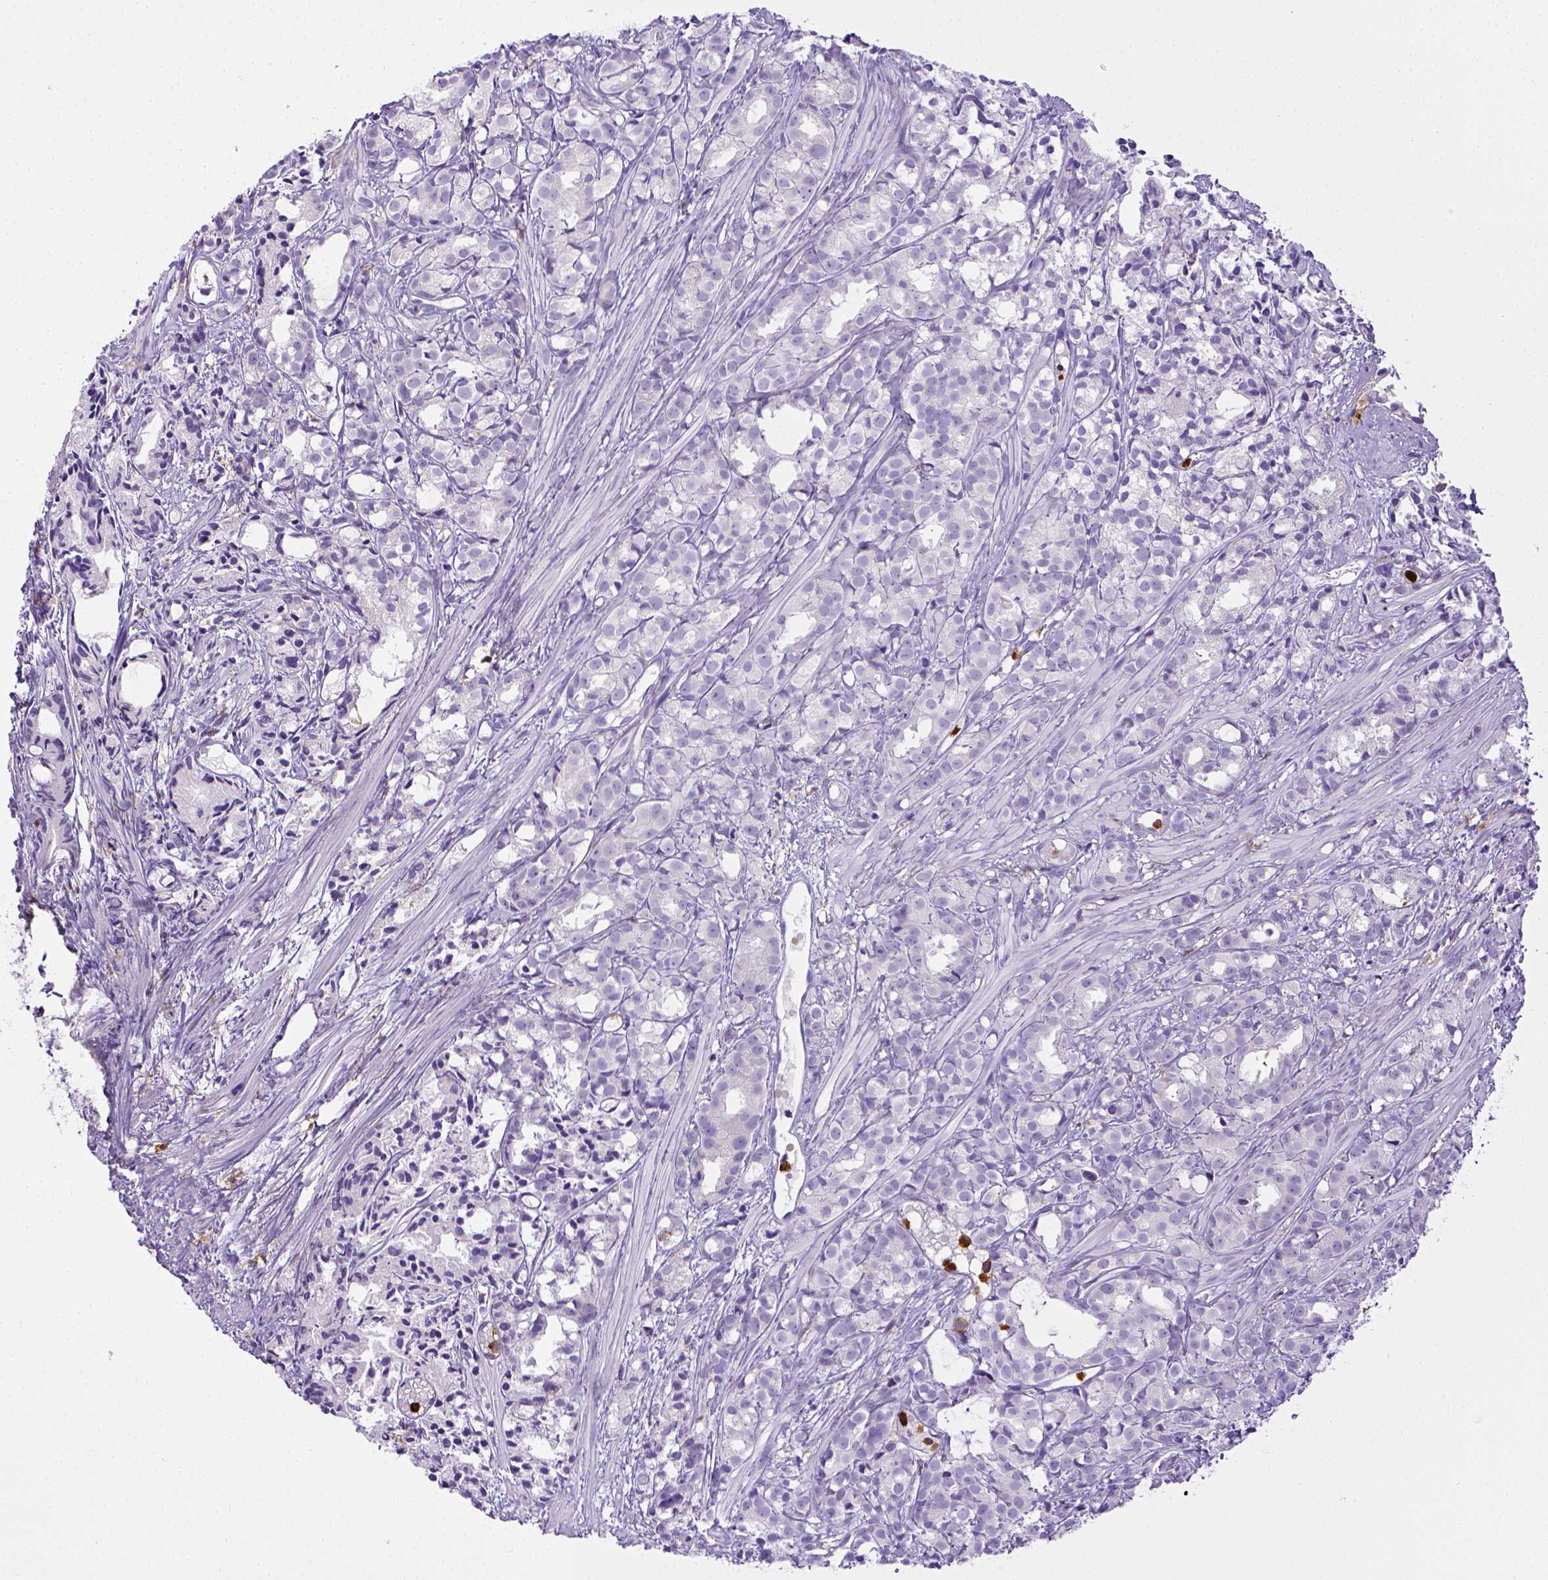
{"staining": {"intensity": "negative", "quantity": "none", "location": "none"}, "tissue": "prostate cancer", "cell_type": "Tumor cells", "image_type": "cancer", "snomed": [{"axis": "morphology", "description": "Adenocarcinoma, High grade"}, {"axis": "topography", "description": "Prostate"}], "caption": "Micrograph shows no significant protein expression in tumor cells of prostate cancer (high-grade adenocarcinoma).", "gene": "ITGAM", "patient": {"sex": "male", "age": 79}}